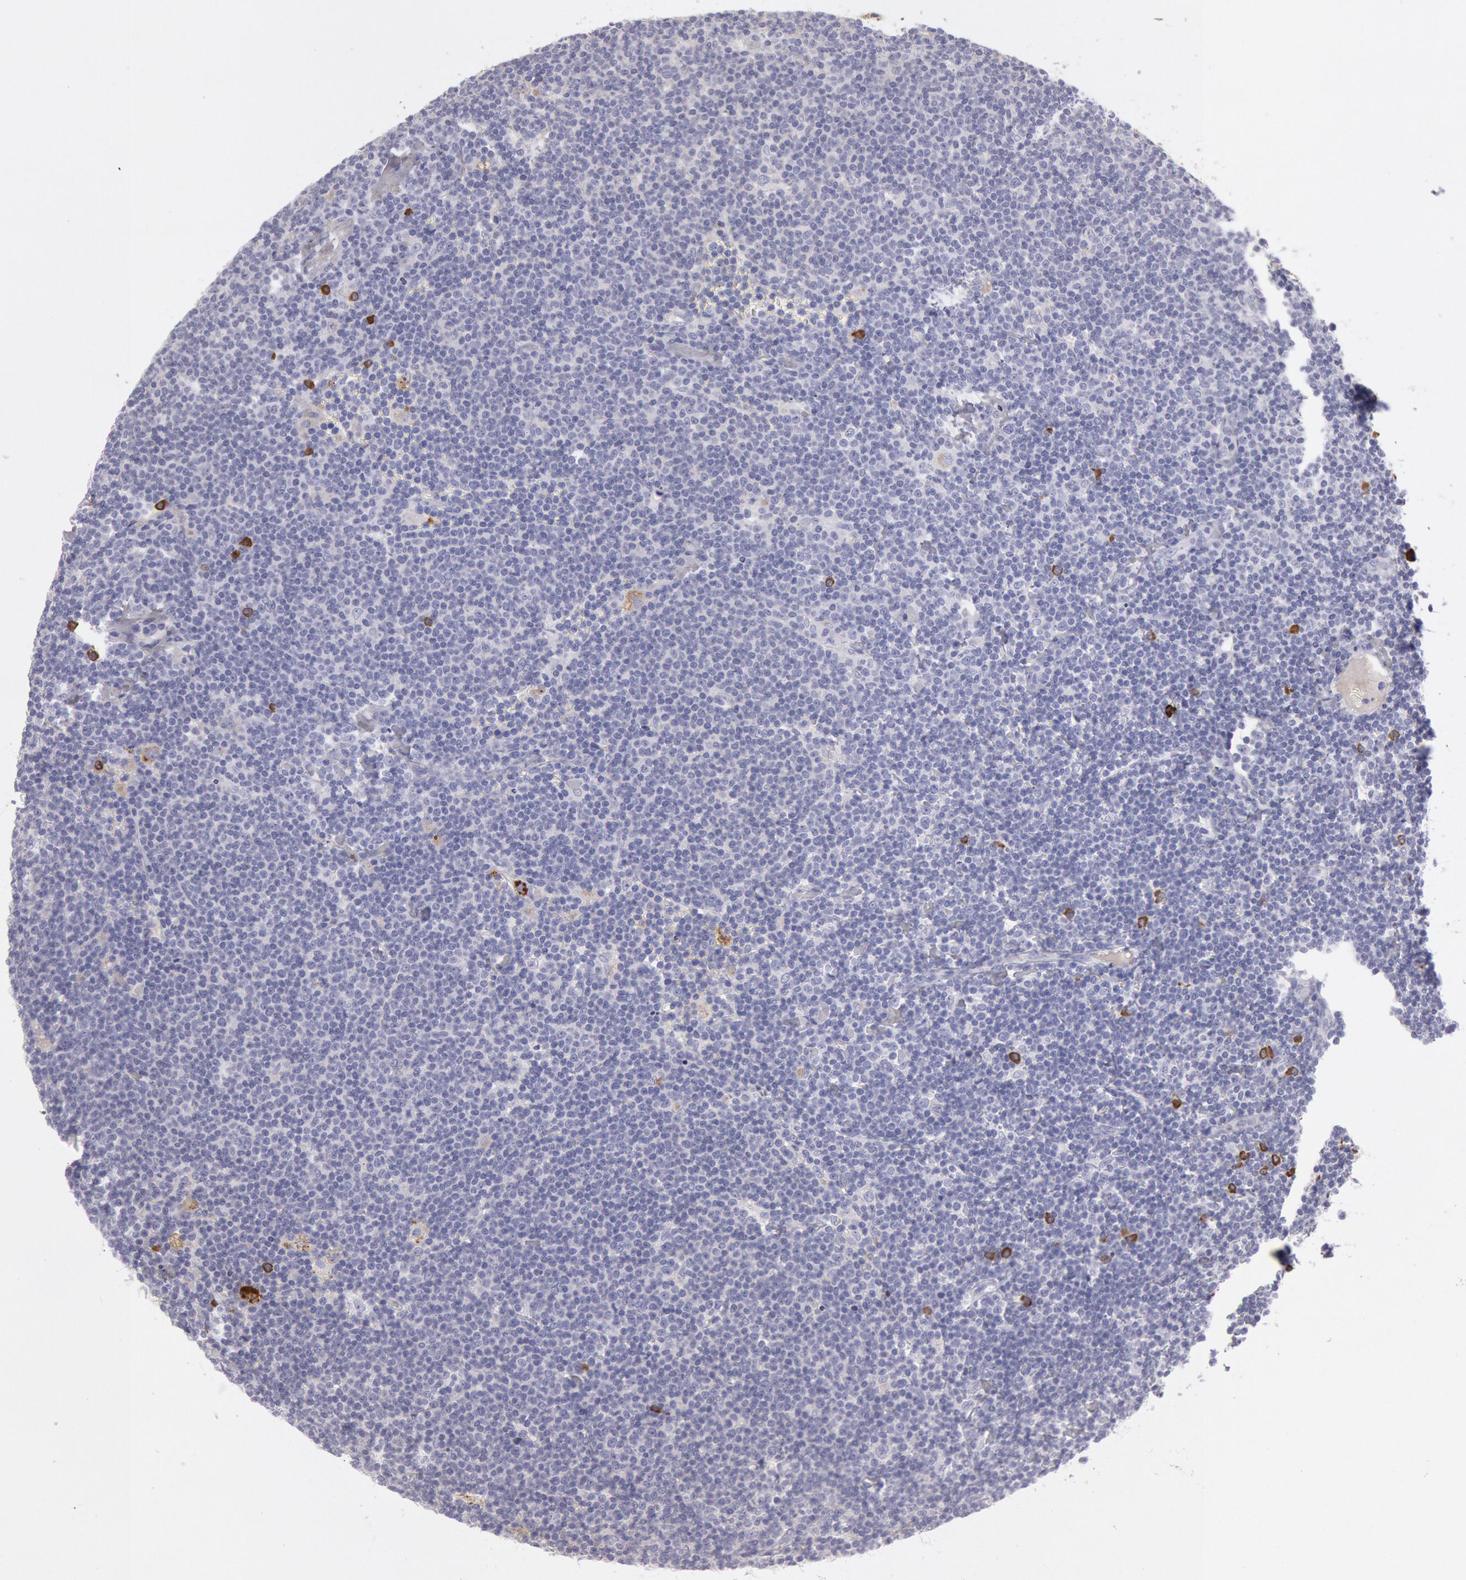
{"staining": {"intensity": "weak", "quantity": "<25%", "location": "cytoplasmic/membranous"}, "tissue": "lymphoma", "cell_type": "Tumor cells", "image_type": "cancer", "snomed": [{"axis": "morphology", "description": "Malignant lymphoma, non-Hodgkin's type, Low grade"}, {"axis": "topography", "description": "Lymph node"}], "caption": "Lymphoma was stained to show a protein in brown. There is no significant expression in tumor cells.", "gene": "IGHG1", "patient": {"sex": "male", "age": 65}}